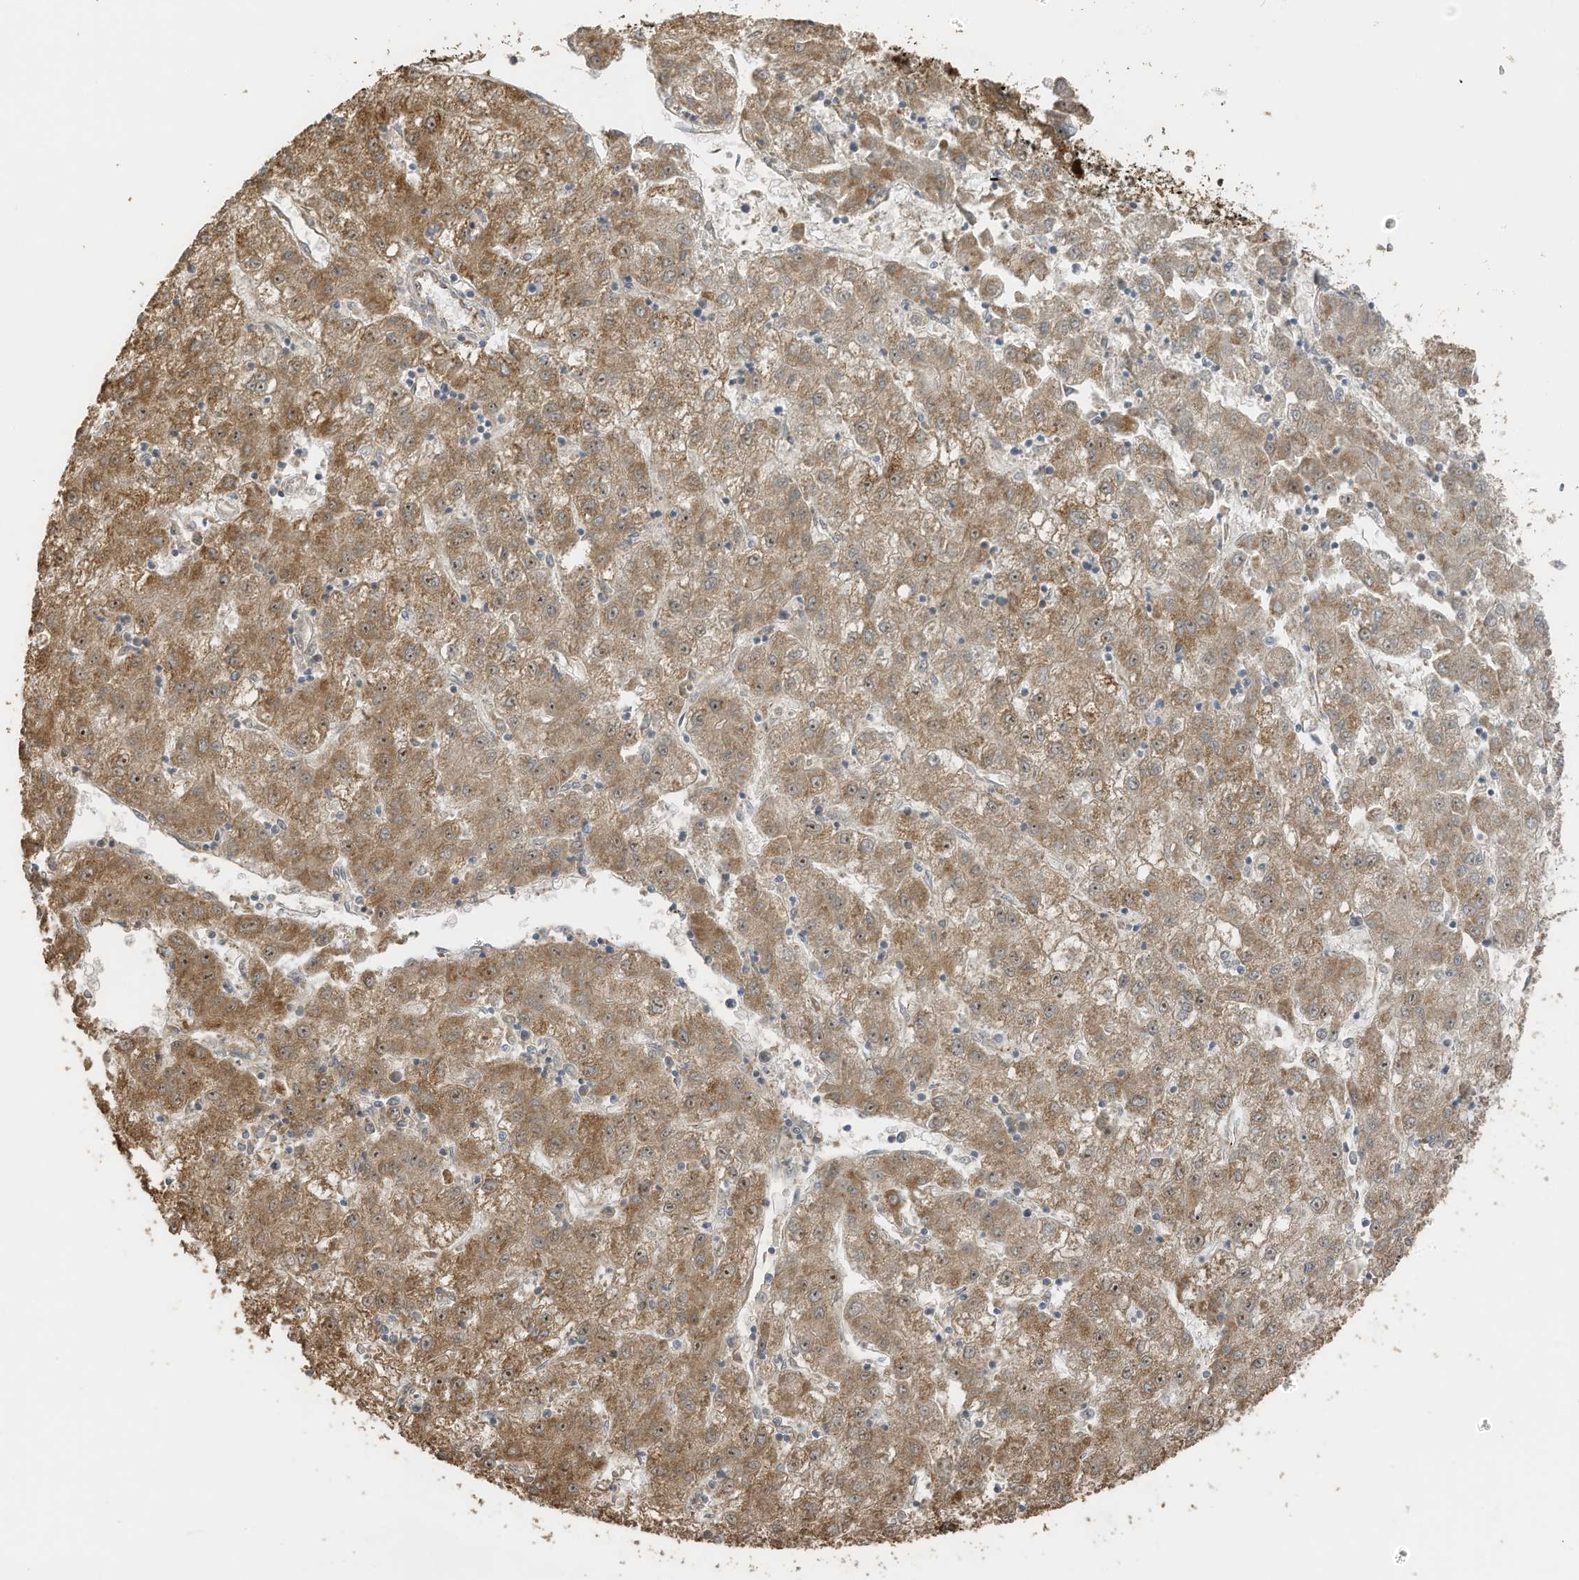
{"staining": {"intensity": "moderate", "quantity": ">75%", "location": "cytoplasmic/membranous"}, "tissue": "liver cancer", "cell_type": "Tumor cells", "image_type": "cancer", "snomed": [{"axis": "morphology", "description": "Carcinoma, Hepatocellular, NOS"}, {"axis": "topography", "description": "Liver"}], "caption": "Moderate cytoplasmic/membranous staining is identified in about >75% of tumor cells in liver hepatocellular carcinoma. (DAB (3,3'-diaminobenzidine) IHC, brown staining for protein, blue staining for nuclei).", "gene": "ERLEC1", "patient": {"sex": "male", "age": 72}}